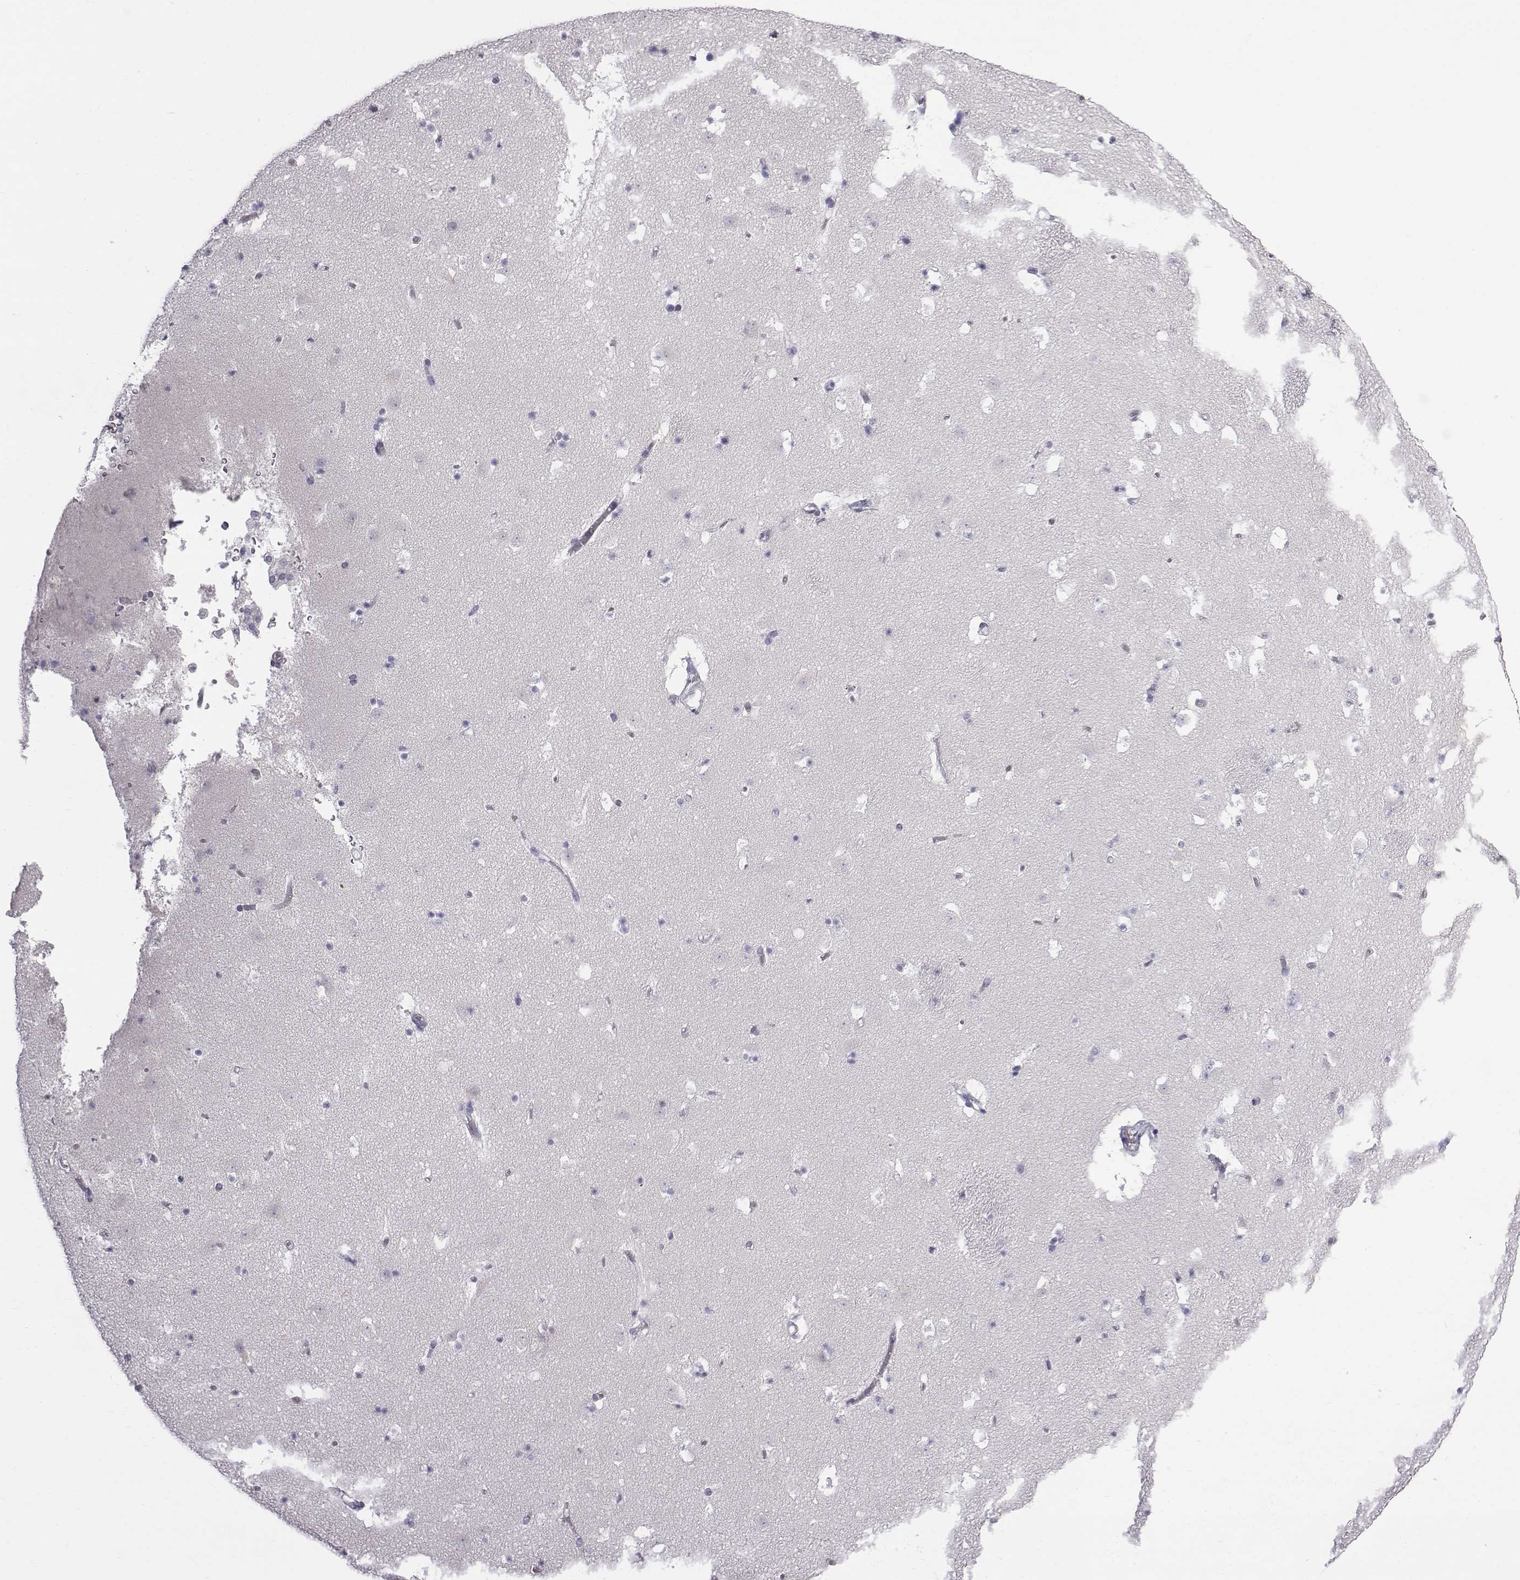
{"staining": {"intensity": "negative", "quantity": "none", "location": "none"}, "tissue": "caudate", "cell_type": "Glial cells", "image_type": "normal", "snomed": [{"axis": "morphology", "description": "Normal tissue, NOS"}, {"axis": "topography", "description": "Lateral ventricle wall"}], "caption": "This is a image of immunohistochemistry (IHC) staining of benign caudate, which shows no expression in glial cells.", "gene": "C6orf58", "patient": {"sex": "female", "age": 42}}